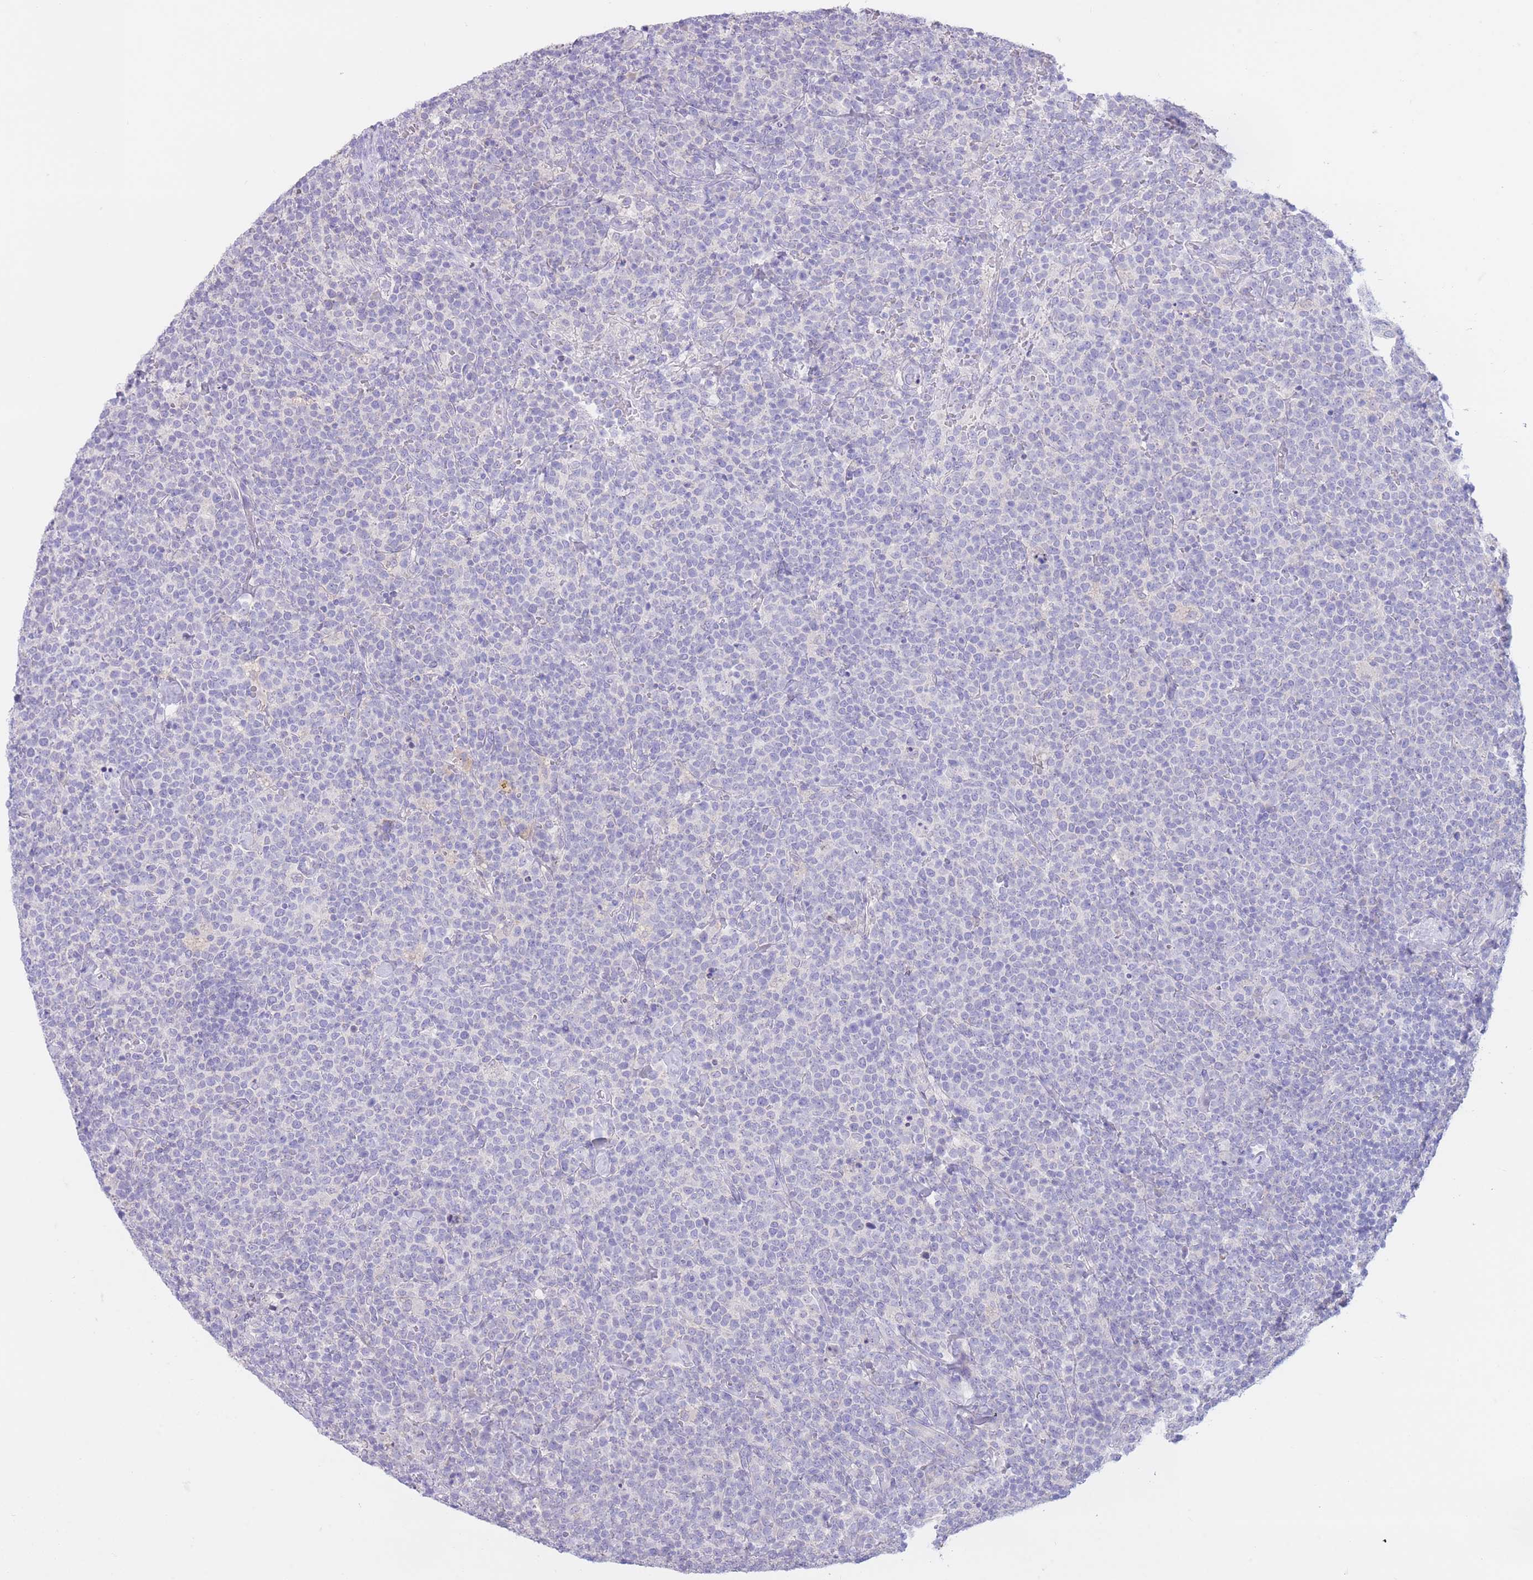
{"staining": {"intensity": "negative", "quantity": "none", "location": "none"}, "tissue": "lymphoma", "cell_type": "Tumor cells", "image_type": "cancer", "snomed": [{"axis": "morphology", "description": "Malignant lymphoma, non-Hodgkin's type, High grade"}, {"axis": "topography", "description": "Lymph node"}], "caption": "Immunohistochemistry (IHC) histopathology image of human lymphoma stained for a protein (brown), which exhibits no positivity in tumor cells.", "gene": "FAH", "patient": {"sex": "male", "age": 61}}